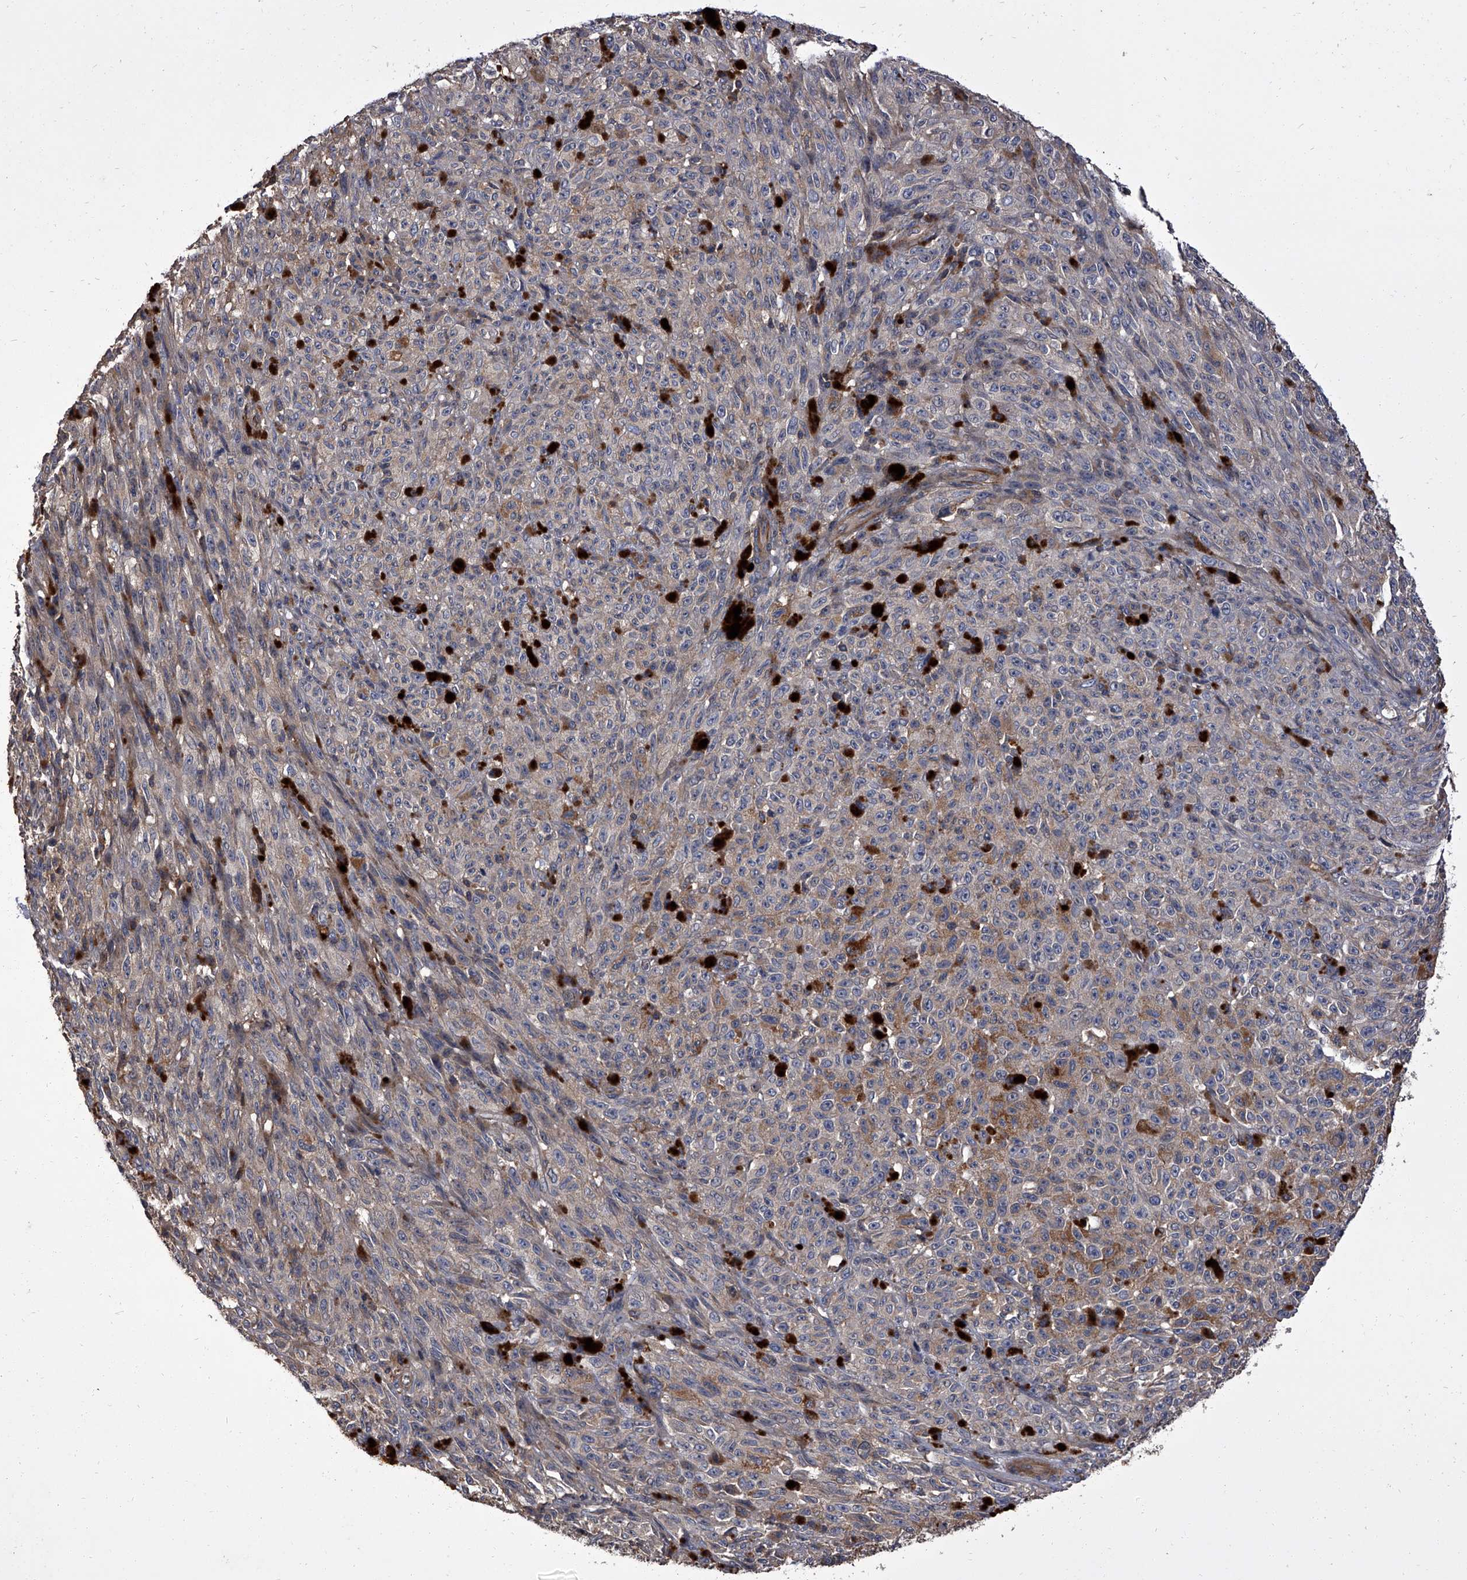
{"staining": {"intensity": "moderate", "quantity": "<25%", "location": "cytoplasmic/membranous"}, "tissue": "melanoma", "cell_type": "Tumor cells", "image_type": "cancer", "snomed": [{"axis": "morphology", "description": "Malignant melanoma, NOS"}, {"axis": "topography", "description": "Skin"}], "caption": "Immunohistochemistry (IHC) (DAB (3,3'-diaminobenzidine)) staining of human malignant melanoma demonstrates moderate cytoplasmic/membranous protein positivity in about <25% of tumor cells.", "gene": "STK36", "patient": {"sex": "female", "age": 82}}